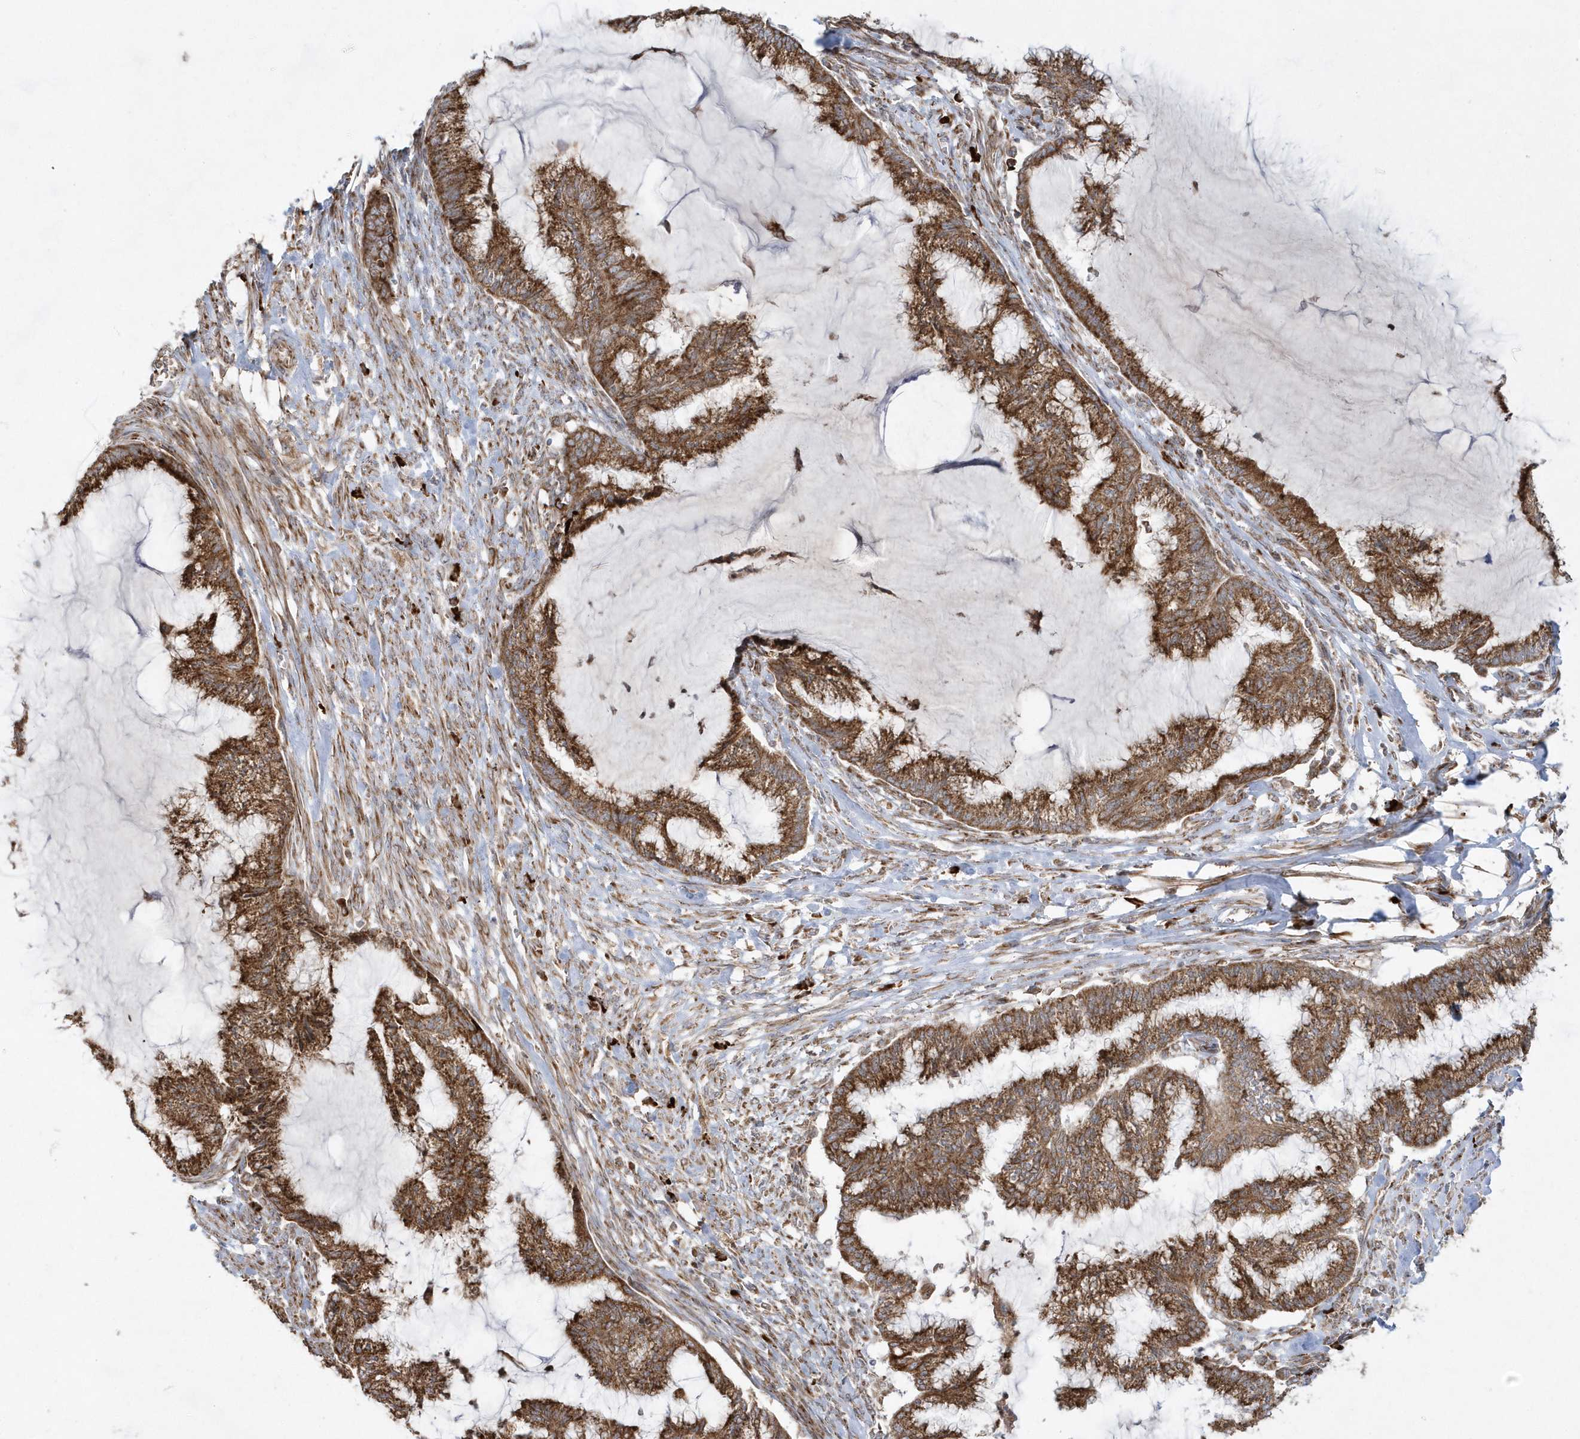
{"staining": {"intensity": "strong", "quantity": ">75%", "location": "cytoplasmic/membranous"}, "tissue": "endometrial cancer", "cell_type": "Tumor cells", "image_type": "cancer", "snomed": [{"axis": "morphology", "description": "Adenocarcinoma, NOS"}, {"axis": "topography", "description": "Endometrium"}], "caption": "Protein analysis of endometrial cancer (adenocarcinoma) tissue exhibits strong cytoplasmic/membranous positivity in about >75% of tumor cells.", "gene": "SH3BP2", "patient": {"sex": "female", "age": 86}}